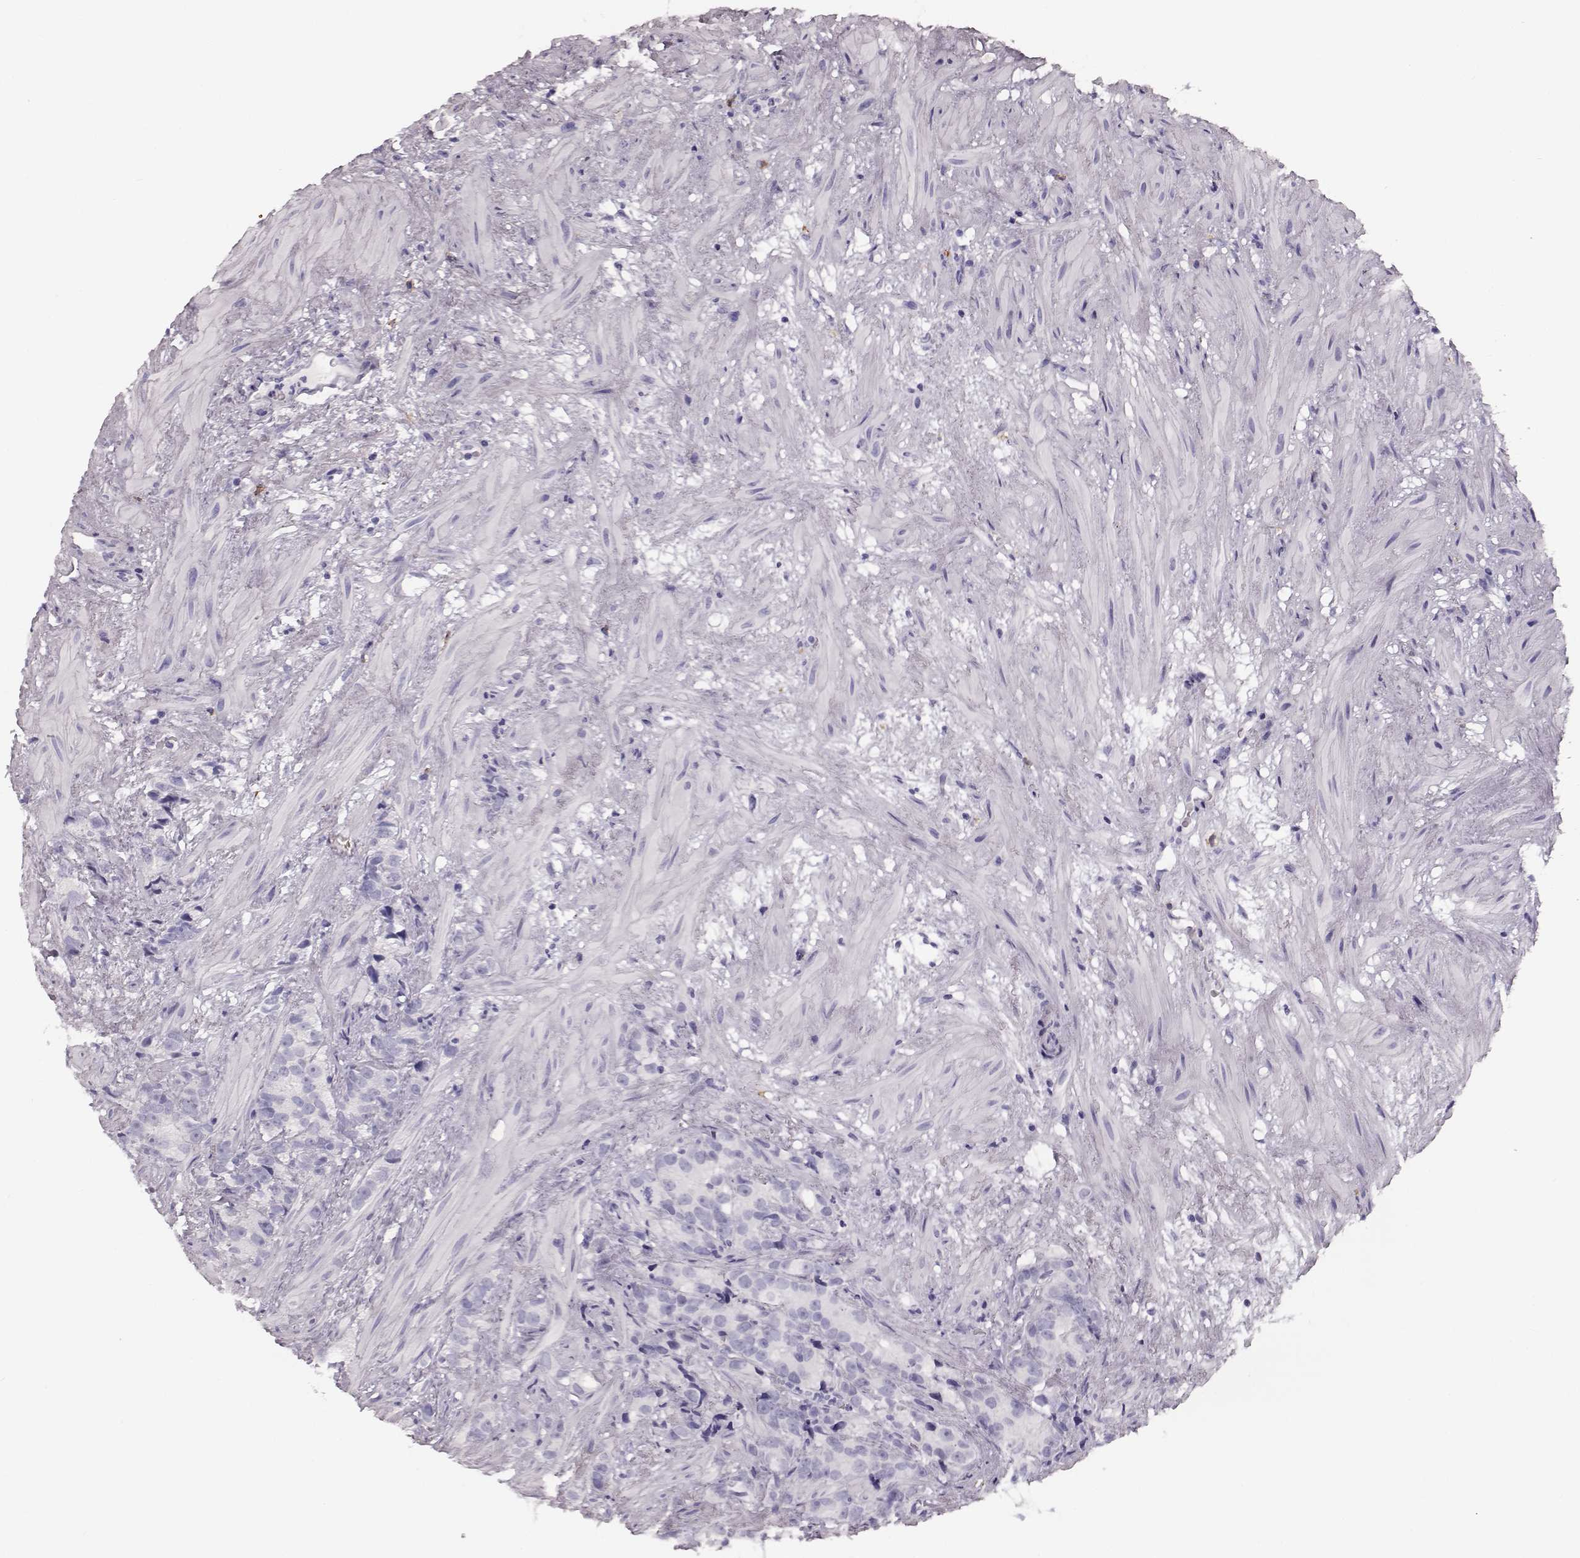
{"staining": {"intensity": "negative", "quantity": "none", "location": "none"}, "tissue": "prostate cancer", "cell_type": "Tumor cells", "image_type": "cancer", "snomed": [{"axis": "morphology", "description": "Adenocarcinoma, High grade"}, {"axis": "topography", "description": "Prostate"}], "caption": "DAB (3,3'-diaminobenzidine) immunohistochemical staining of human prostate high-grade adenocarcinoma demonstrates no significant positivity in tumor cells.", "gene": "NPTXR", "patient": {"sex": "male", "age": 90}}